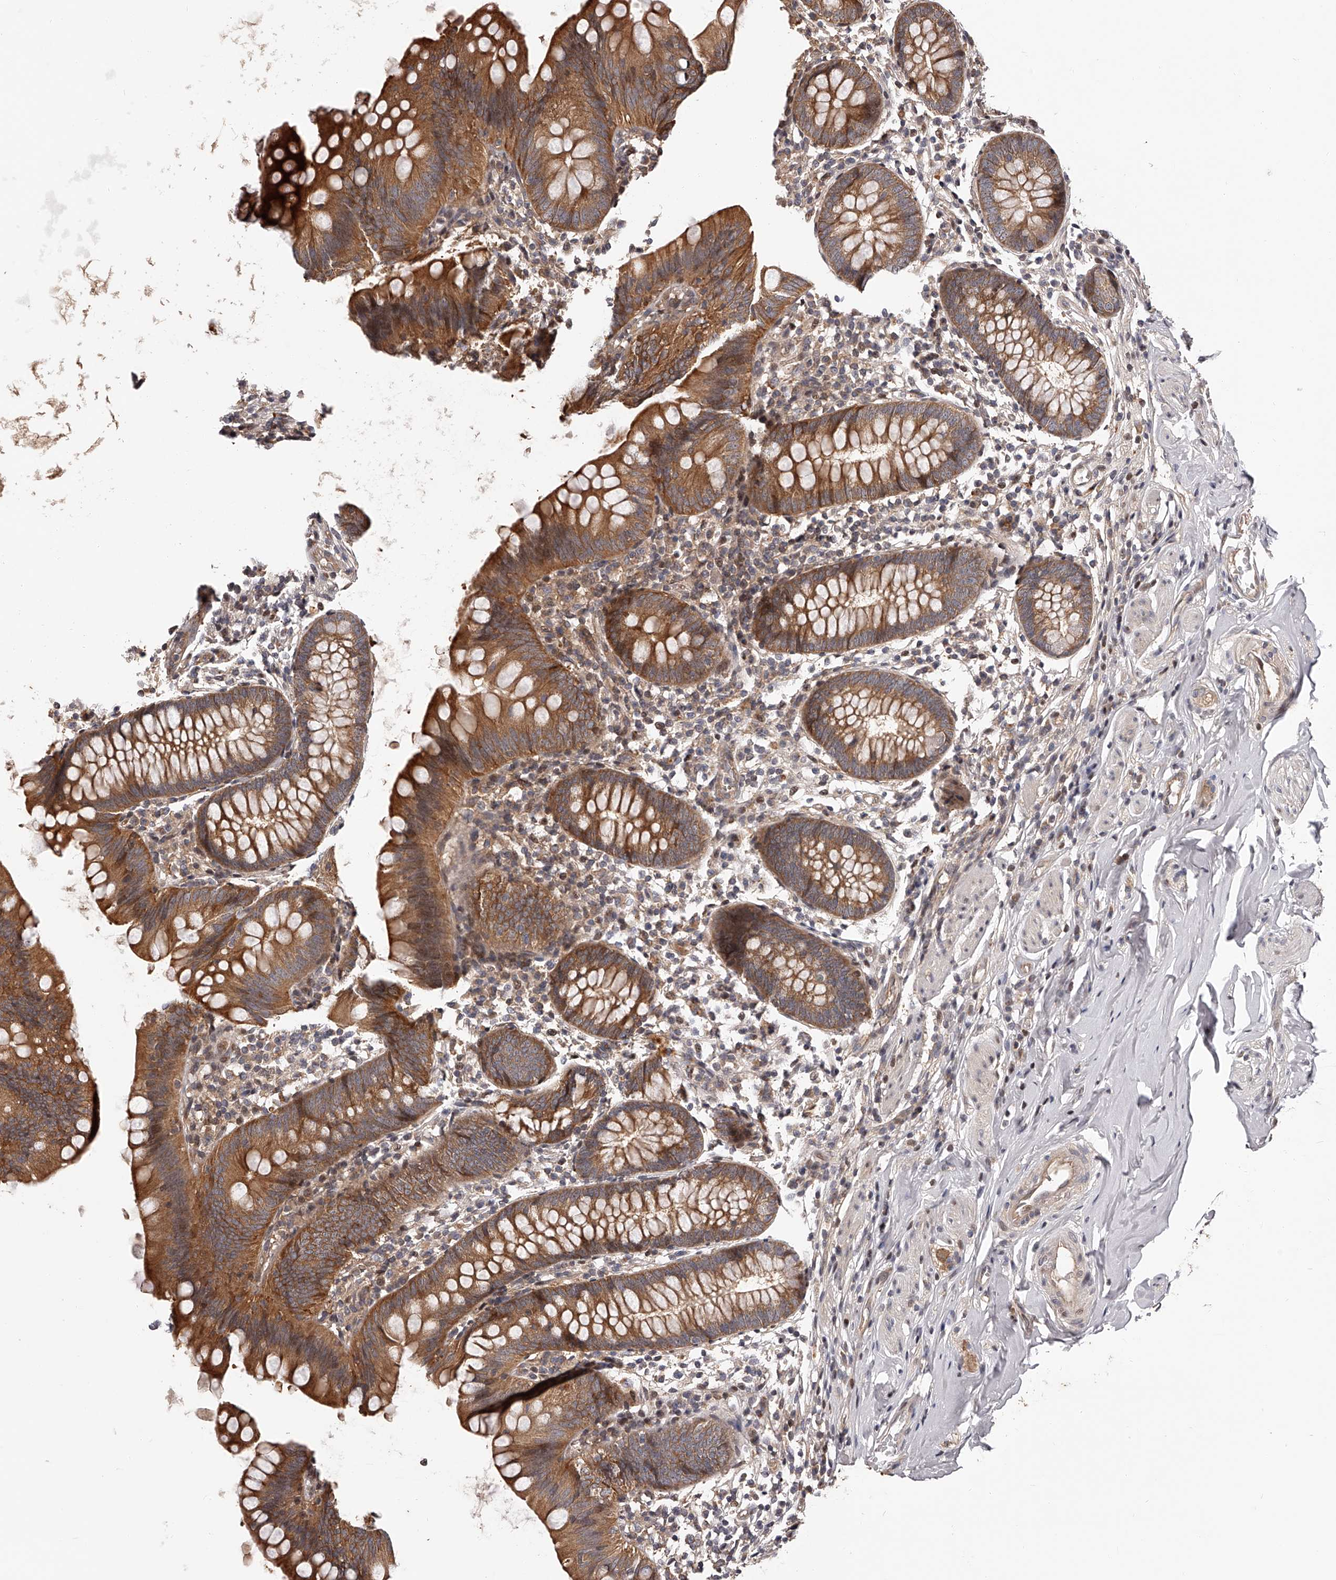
{"staining": {"intensity": "moderate", "quantity": ">75%", "location": "cytoplasmic/membranous"}, "tissue": "appendix", "cell_type": "Glandular cells", "image_type": "normal", "snomed": [{"axis": "morphology", "description": "Normal tissue, NOS"}, {"axis": "topography", "description": "Appendix"}], "caption": "The histopathology image demonstrates a brown stain indicating the presence of a protein in the cytoplasmic/membranous of glandular cells in appendix. Immunohistochemistry stains the protein of interest in brown and the nuclei are stained blue.", "gene": "PFDN2", "patient": {"sex": "female", "age": 62}}